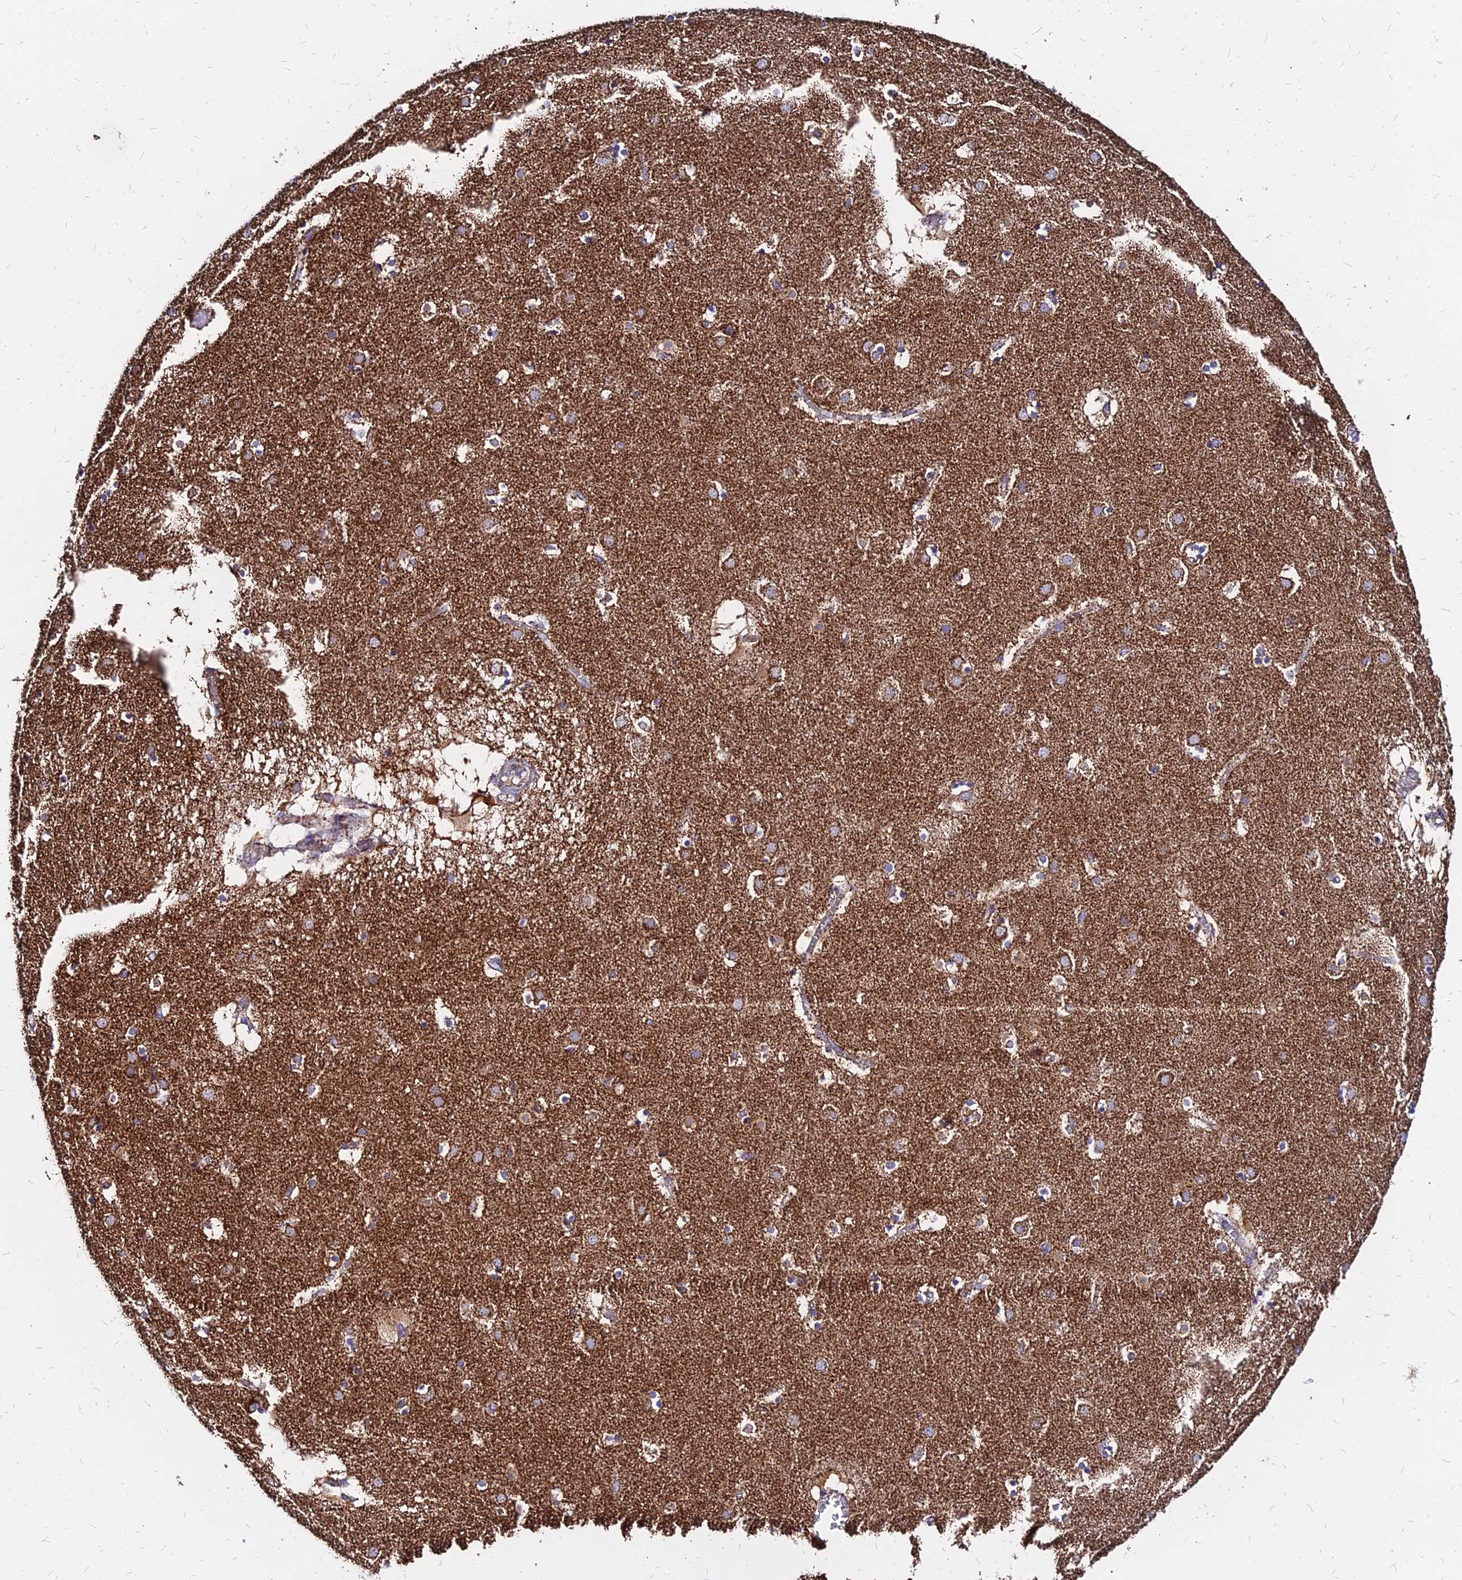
{"staining": {"intensity": "moderate", "quantity": ">75%", "location": "cytoplasmic/membranous"}, "tissue": "caudate", "cell_type": "Glial cells", "image_type": "normal", "snomed": [{"axis": "morphology", "description": "Normal tissue, NOS"}, {"axis": "topography", "description": "Lateral ventricle wall"}], "caption": "This histopathology image reveals immunohistochemistry staining of normal caudate, with medium moderate cytoplasmic/membranous staining in approximately >75% of glial cells.", "gene": "DLD", "patient": {"sex": "male", "age": 70}}